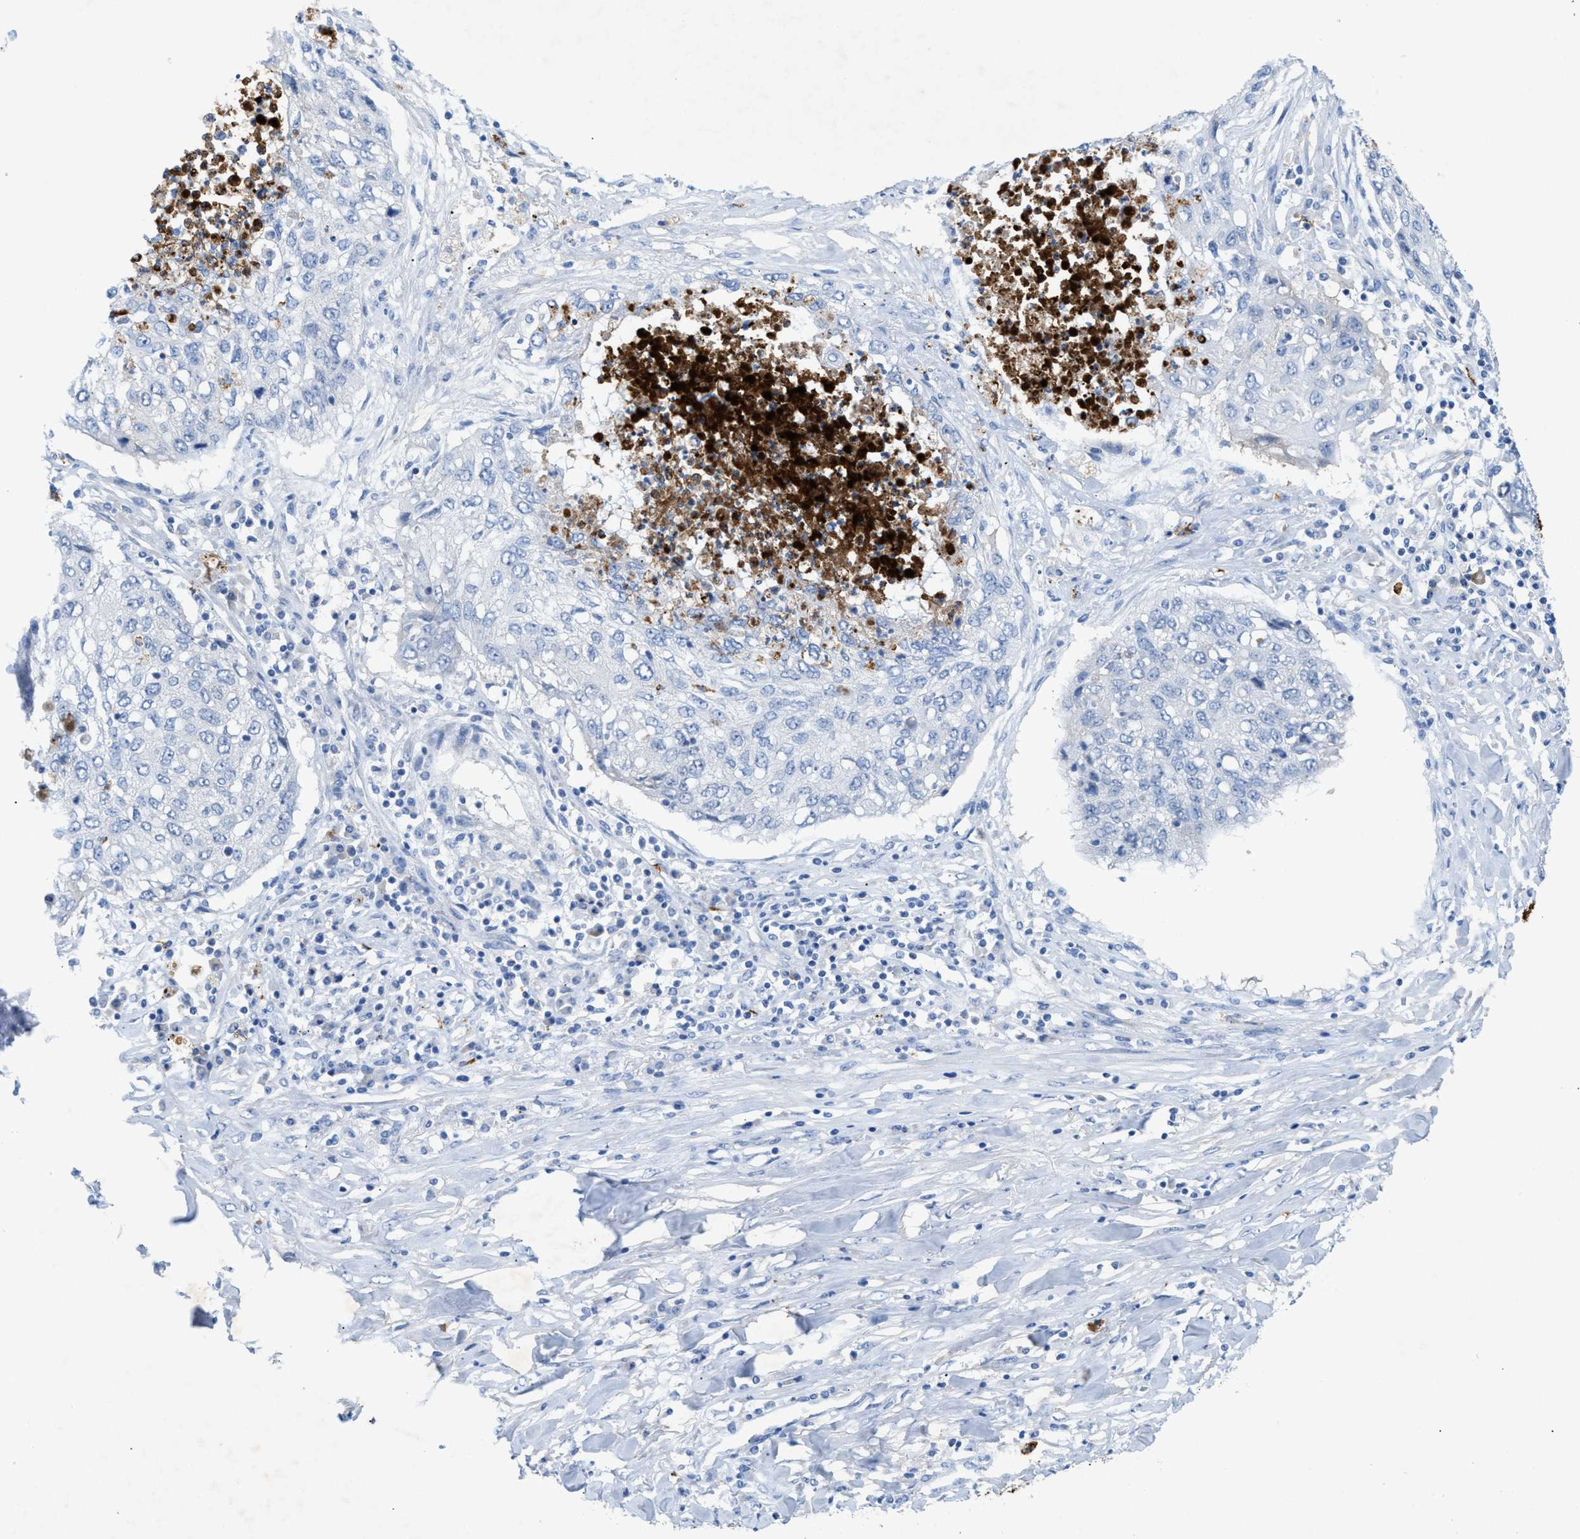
{"staining": {"intensity": "negative", "quantity": "none", "location": "none"}, "tissue": "lung cancer", "cell_type": "Tumor cells", "image_type": "cancer", "snomed": [{"axis": "morphology", "description": "Squamous cell carcinoma, NOS"}, {"axis": "topography", "description": "Lung"}], "caption": "Image shows no protein staining in tumor cells of lung squamous cell carcinoma tissue. The staining was performed using DAB to visualize the protein expression in brown, while the nuclei were stained in blue with hematoxylin (Magnification: 20x).", "gene": "CMTM1", "patient": {"sex": "female", "age": 63}}